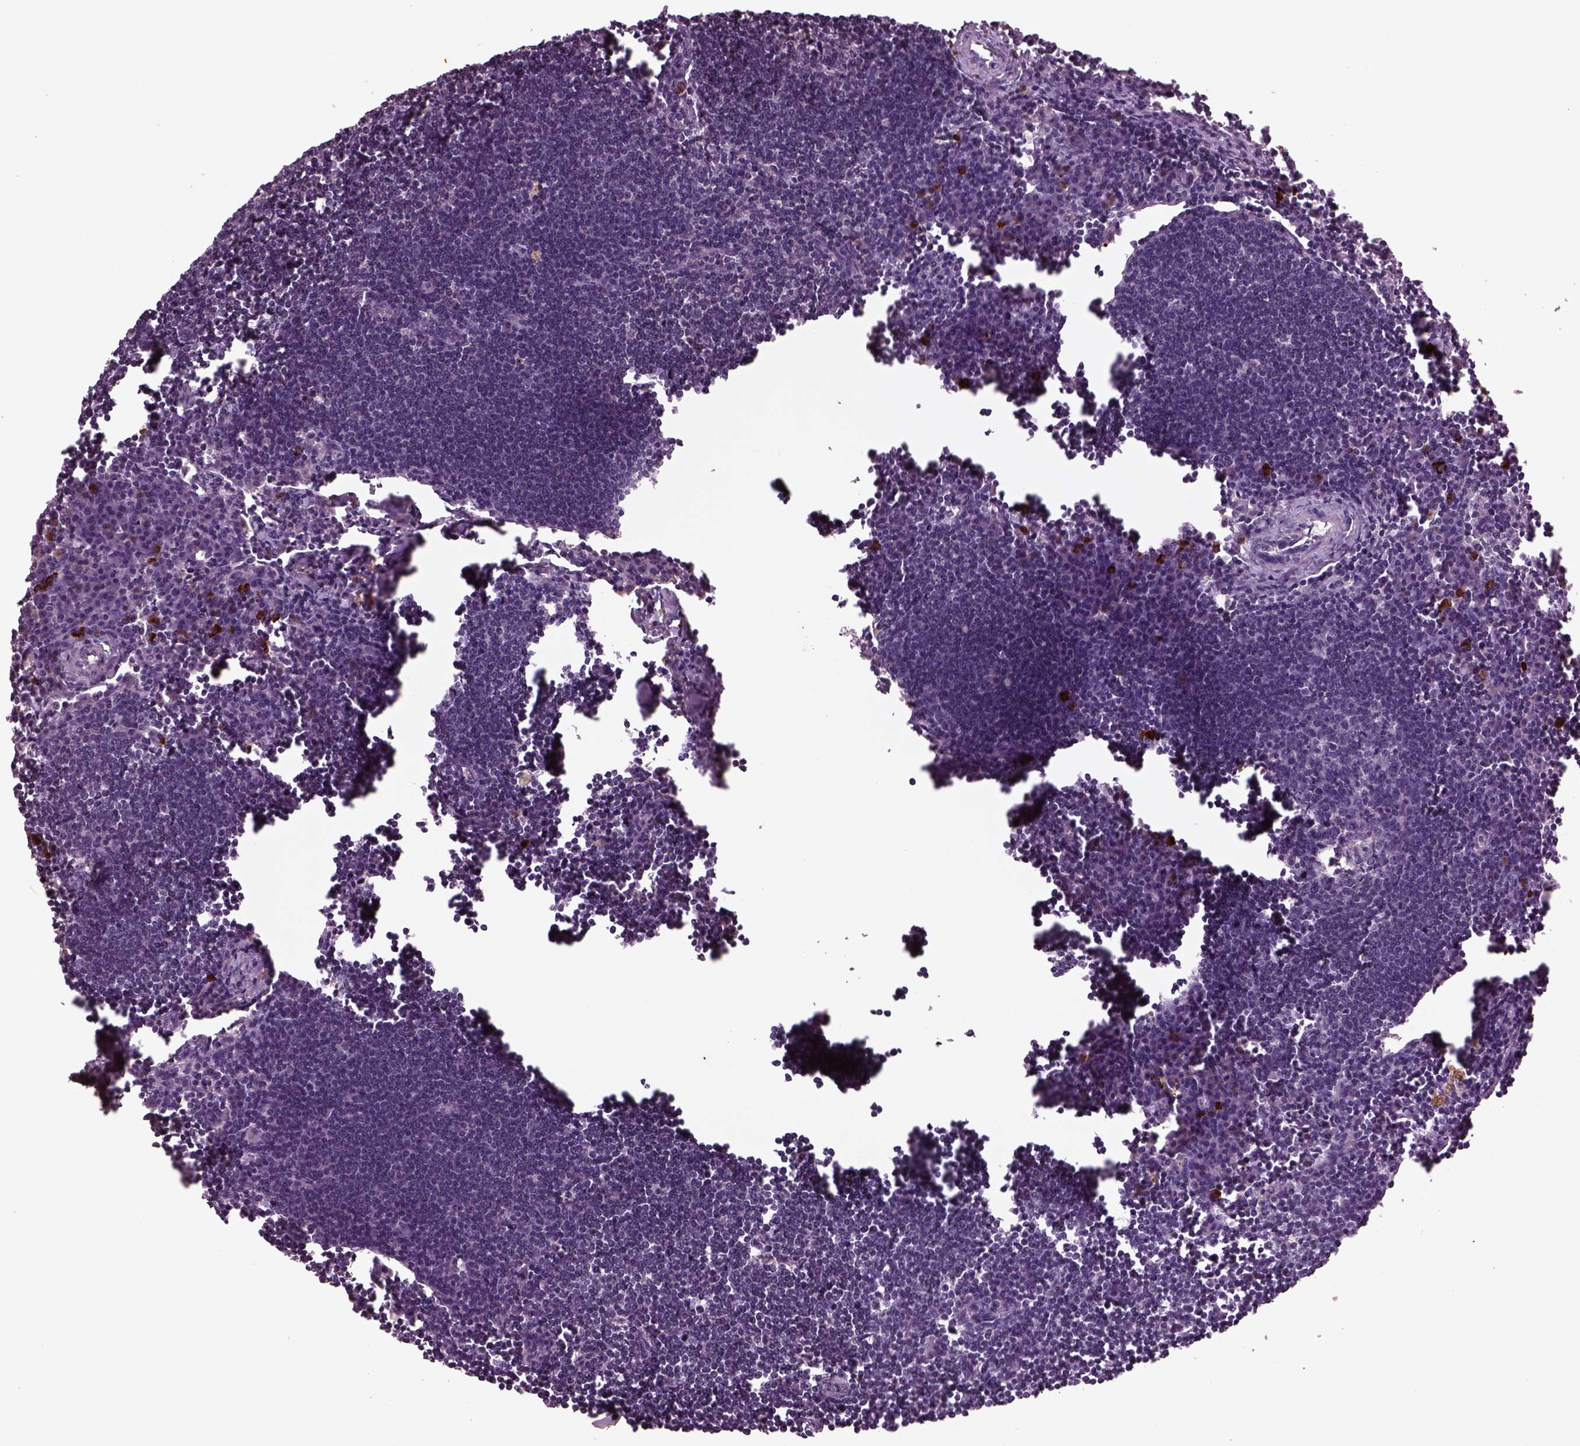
{"staining": {"intensity": "negative", "quantity": "none", "location": "none"}, "tissue": "lymph node", "cell_type": "Germinal center cells", "image_type": "normal", "snomed": [{"axis": "morphology", "description": "Normal tissue, NOS"}, {"axis": "topography", "description": "Lymph node"}], "caption": "This is a photomicrograph of immunohistochemistry (IHC) staining of unremarkable lymph node, which shows no positivity in germinal center cells.", "gene": "PTX4", "patient": {"sex": "male", "age": 55}}